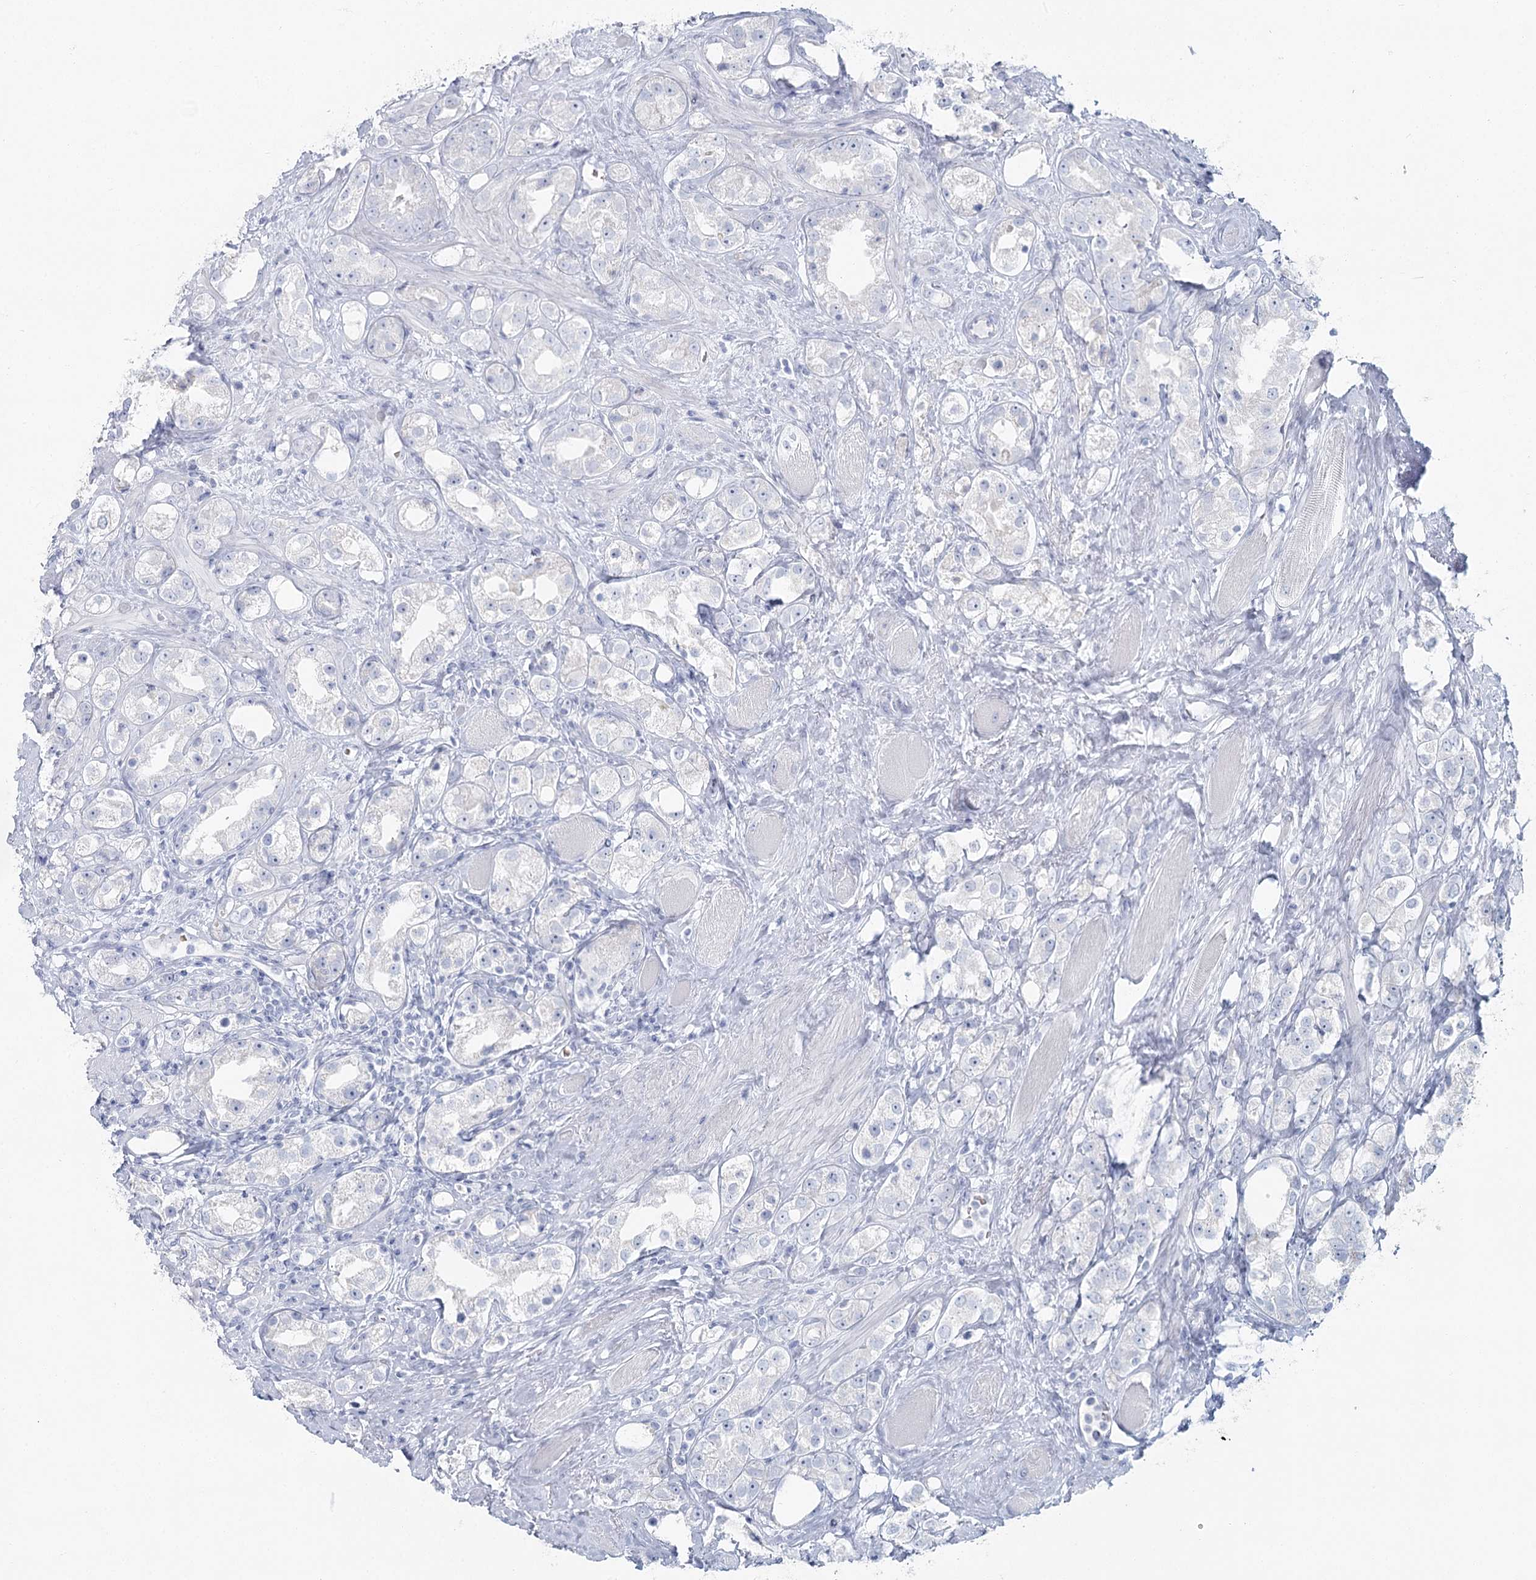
{"staining": {"intensity": "negative", "quantity": "none", "location": "none"}, "tissue": "prostate cancer", "cell_type": "Tumor cells", "image_type": "cancer", "snomed": [{"axis": "morphology", "description": "Adenocarcinoma, NOS"}, {"axis": "topography", "description": "Prostate"}], "caption": "This is an immunohistochemistry image of human prostate cancer (adenocarcinoma). There is no staining in tumor cells.", "gene": "IFIT5", "patient": {"sex": "male", "age": 79}}